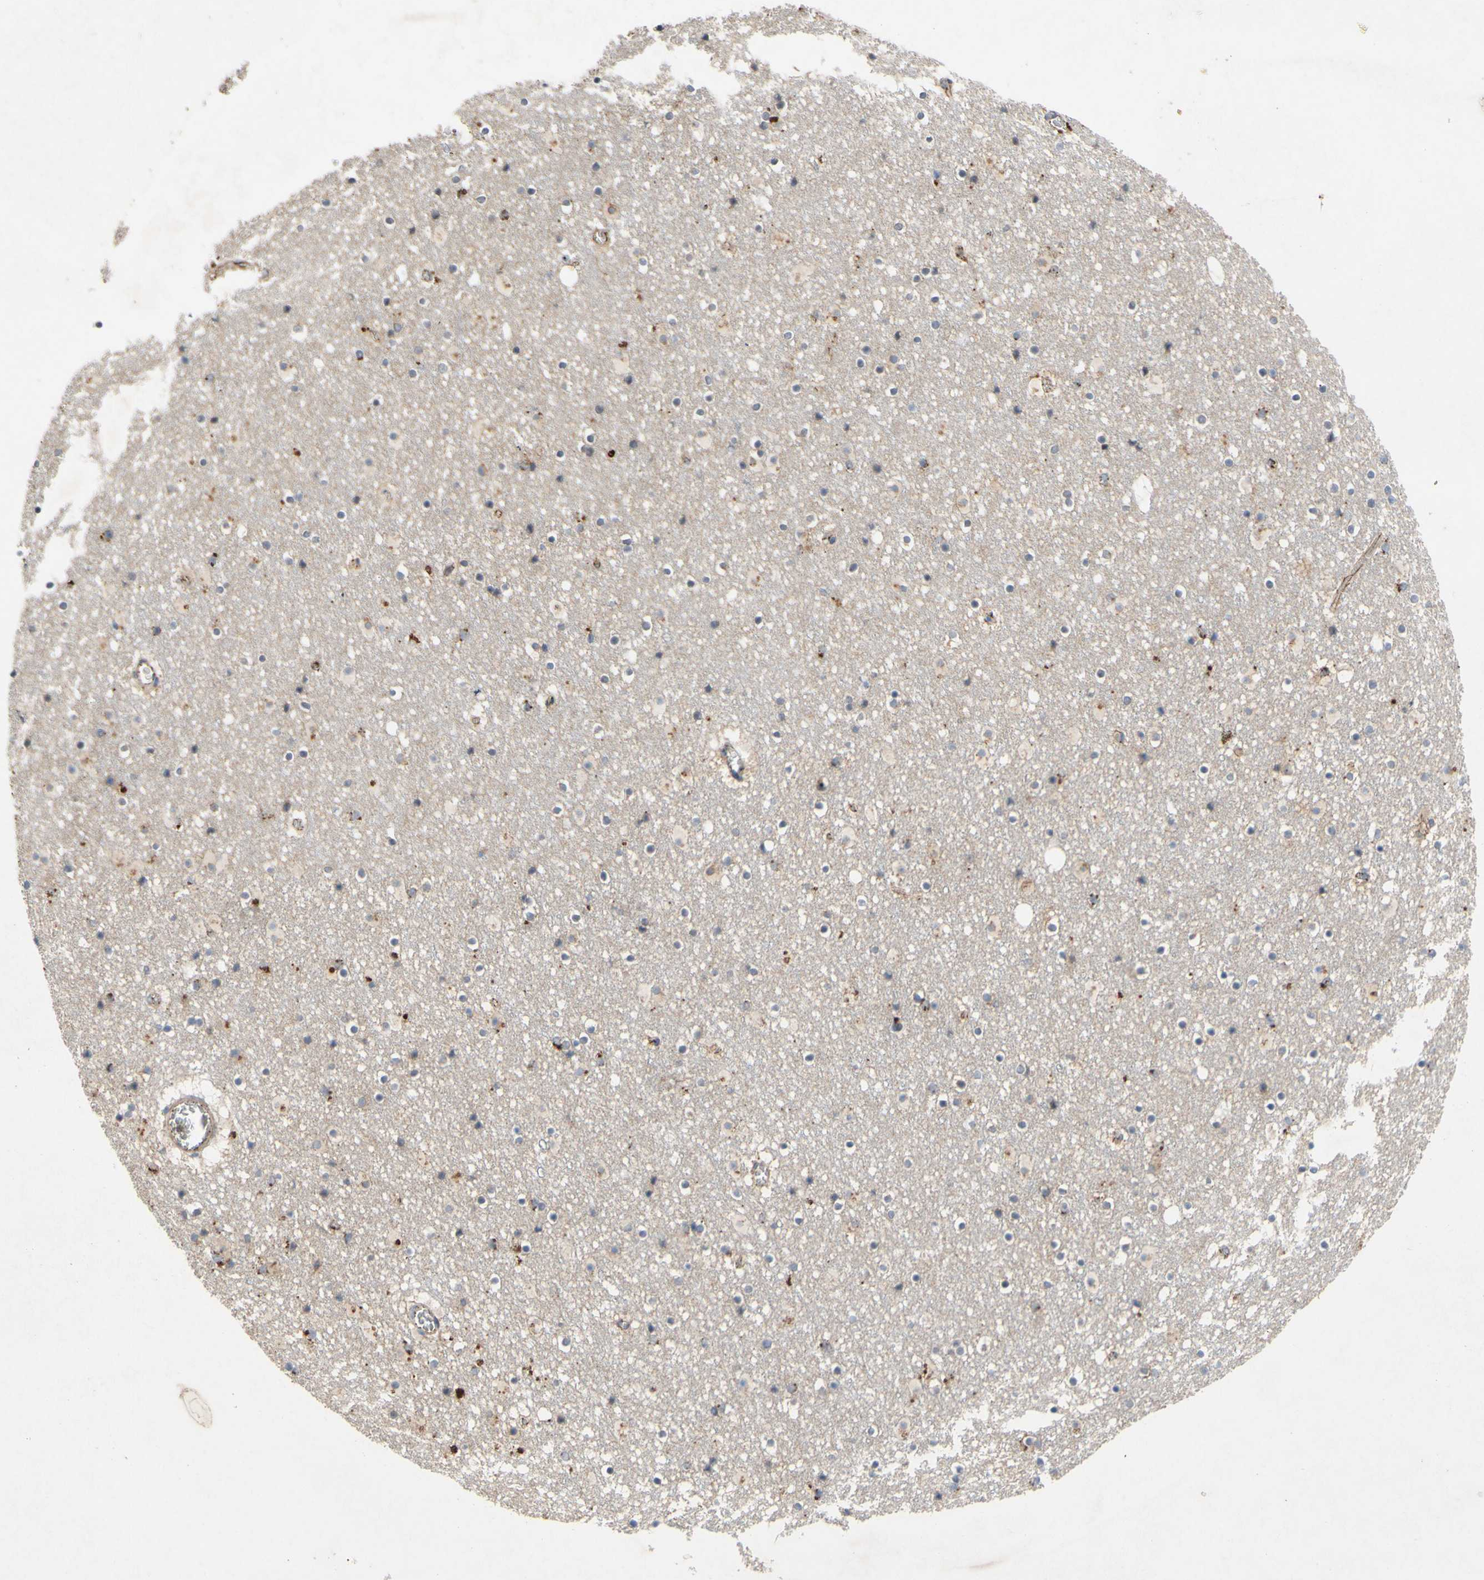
{"staining": {"intensity": "moderate", "quantity": "<25%", "location": "cytoplasmic/membranous"}, "tissue": "caudate", "cell_type": "Glial cells", "image_type": "normal", "snomed": [{"axis": "morphology", "description": "Normal tissue, NOS"}, {"axis": "topography", "description": "Lateral ventricle wall"}], "caption": "High-power microscopy captured an immunohistochemistry (IHC) histopathology image of benign caudate, revealing moderate cytoplasmic/membranous expression in about <25% of glial cells. The staining was performed using DAB (3,3'-diaminobenzidine) to visualize the protein expression in brown, while the nuclei were stained in blue with hematoxylin (Magnification: 20x).", "gene": "PDGFB", "patient": {"sex": "male", "age": 45}}